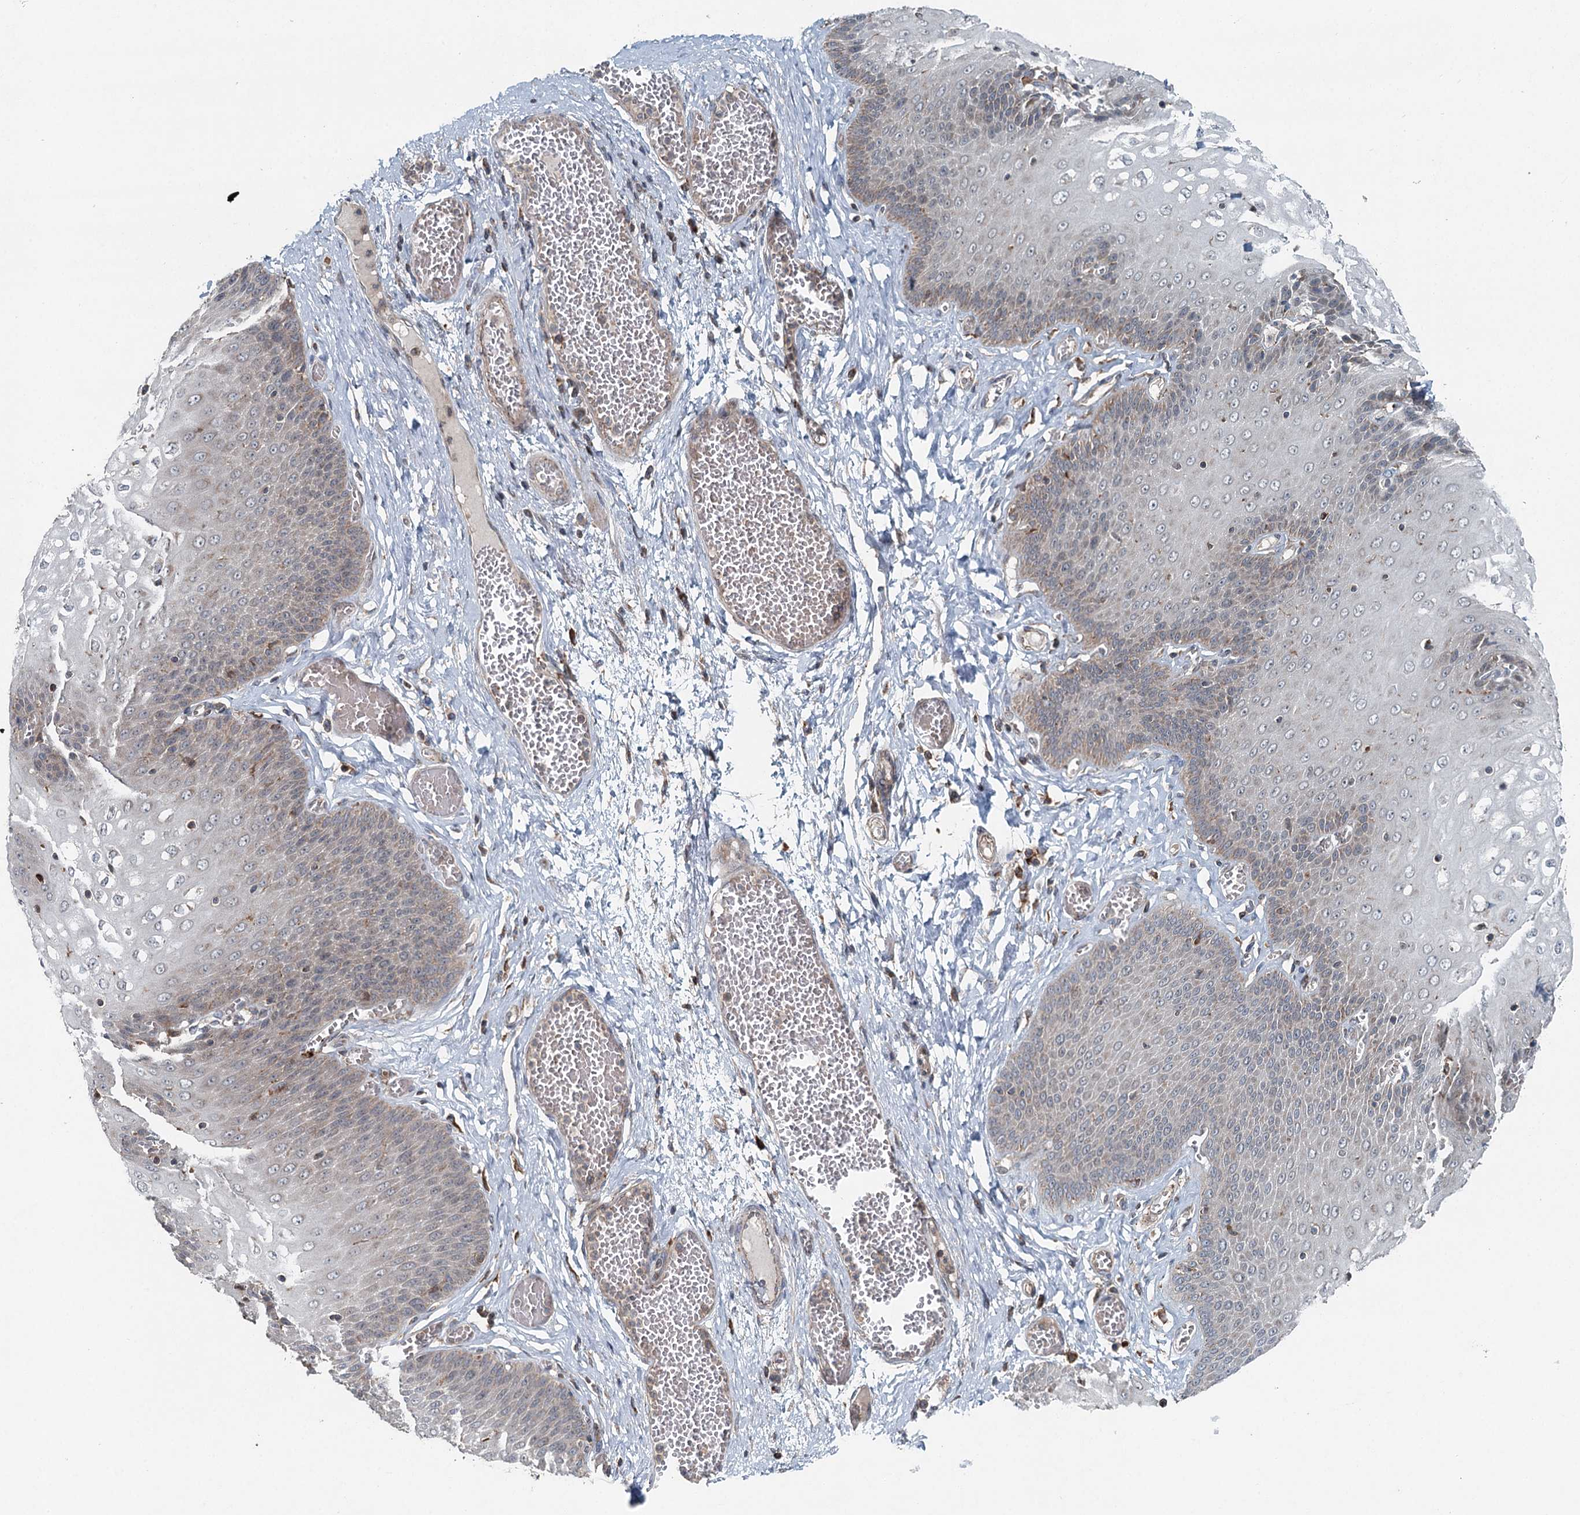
{"staining": {"intensity": "weak", "quantity": "25%-75%", "location": "cytoplasmic/membranous"}, "tissue": "esophagus", "cell_type": "Squamous epithelial cells", "image_type": "normal", "snomed": [{"axis": "morphology", "description": "Normal tissue, NOS"}, {"axis": "topography", "description": "Esophagus"}], "caption": "Unremarkable esophagus reveals weak cytoplasmic/membranous positivity in approximately 25%-75% of squamous epithelial cells, visualized by immunohistochemistry. (Stains: DAB (3,3'-diaminobenzidine) in brown, nuclei in blue, Microscopy: brightfield microscopy at high magnification).", "gene": "SKIC3", "patient": {"sex": "male", "age": 60}}